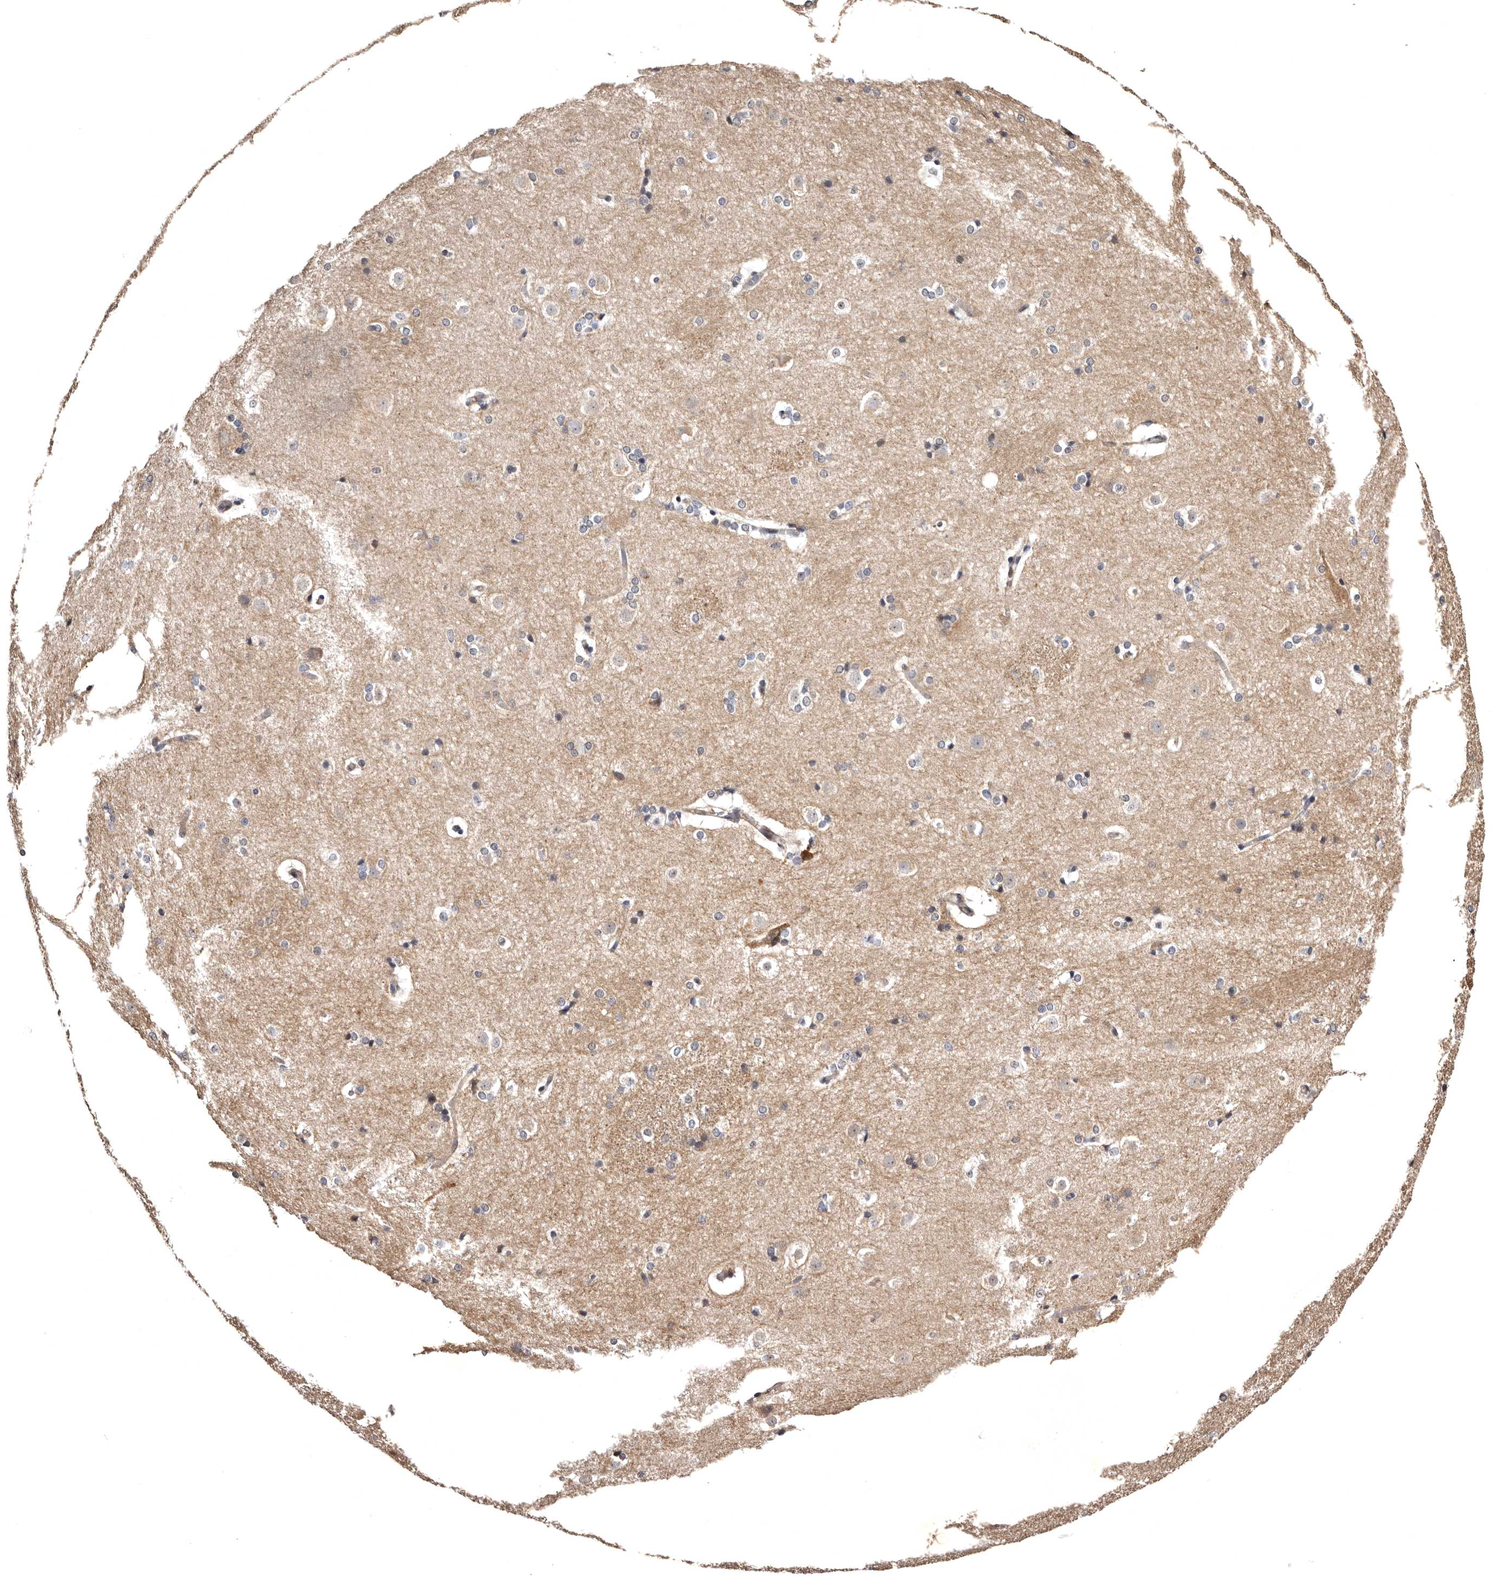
{"staining": {"intensity": "moderate", "quantity": "<25%", "location": "cytoplasmic/membranous"}, "tissue": "caudate", "cell_type": "Glial cells", "image_type": "normal", "snomed": [{"axis": "morphology", "description": "Normal tissue, NOS"}, {"axis": "topography", "description": "Lateral ventricle wall"}], "caption": "Caudate stained for a protein (brown) demonstrates moderate cytoplasmic/membranous positive positivity in about <25% of glial cells.", "gene": "FAM91A1", "patient": {"sex": "female", "age": 19}}